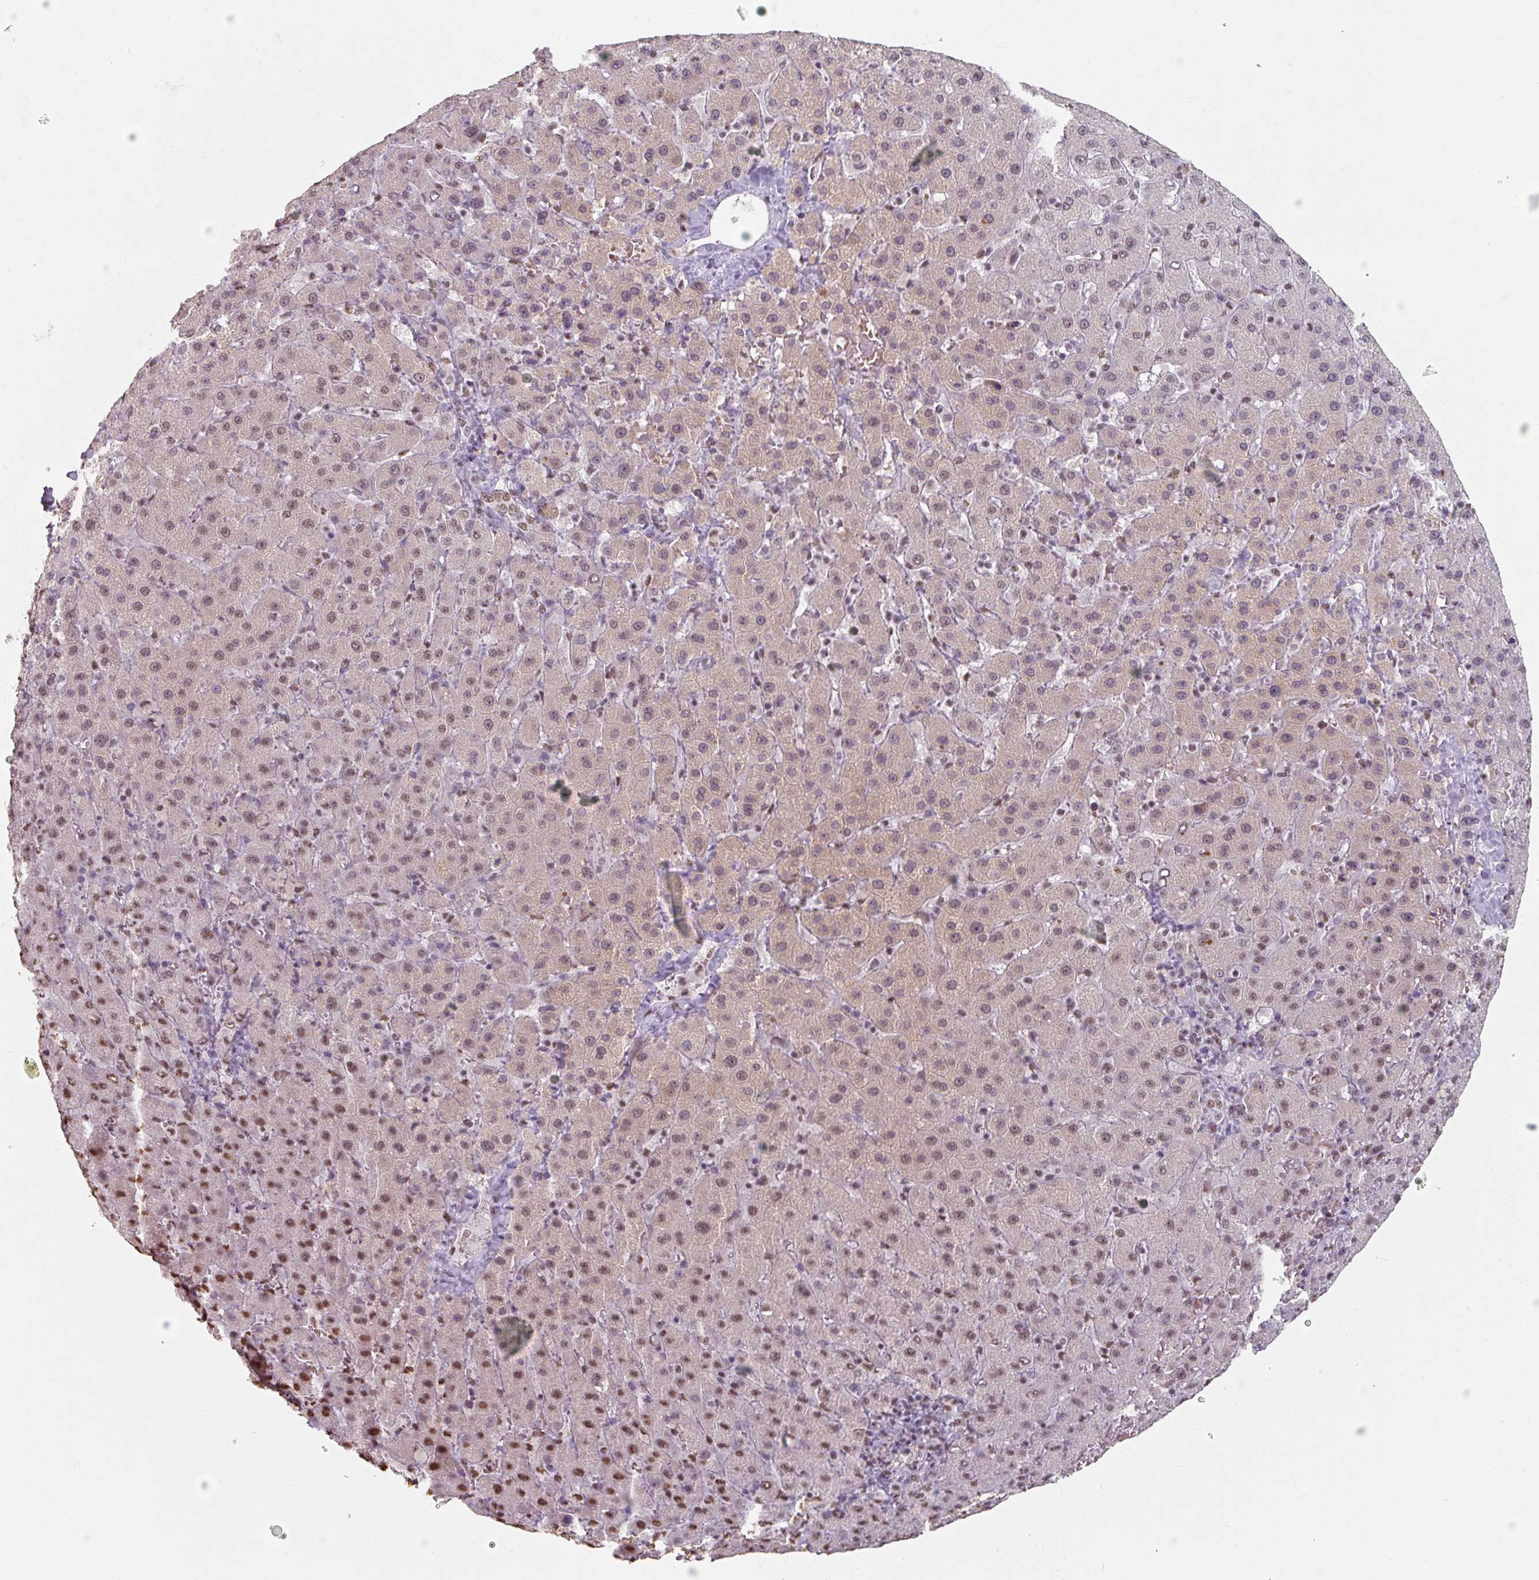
{"staining": {"intensity": "moderate", "quantity": "25%-75%", "location": "nuclear"}, "tissue": "liver cancer", "cell_type": "Tumor cells", "image_type": "cancer", "snomed": [{"axis": "morphology", "description": "Carcinoma, Hepatocellular, NOS"}, {"axis": "topography", "description": "Liver"}], "caption": "This is a photomicrograph of immunohistochemistry staining of liver cancer, which shows moderate expression in the nuclear of tumor cells.", "gene": "ZFTRAF1", "patient": {"sex": "female", "age": 58}}